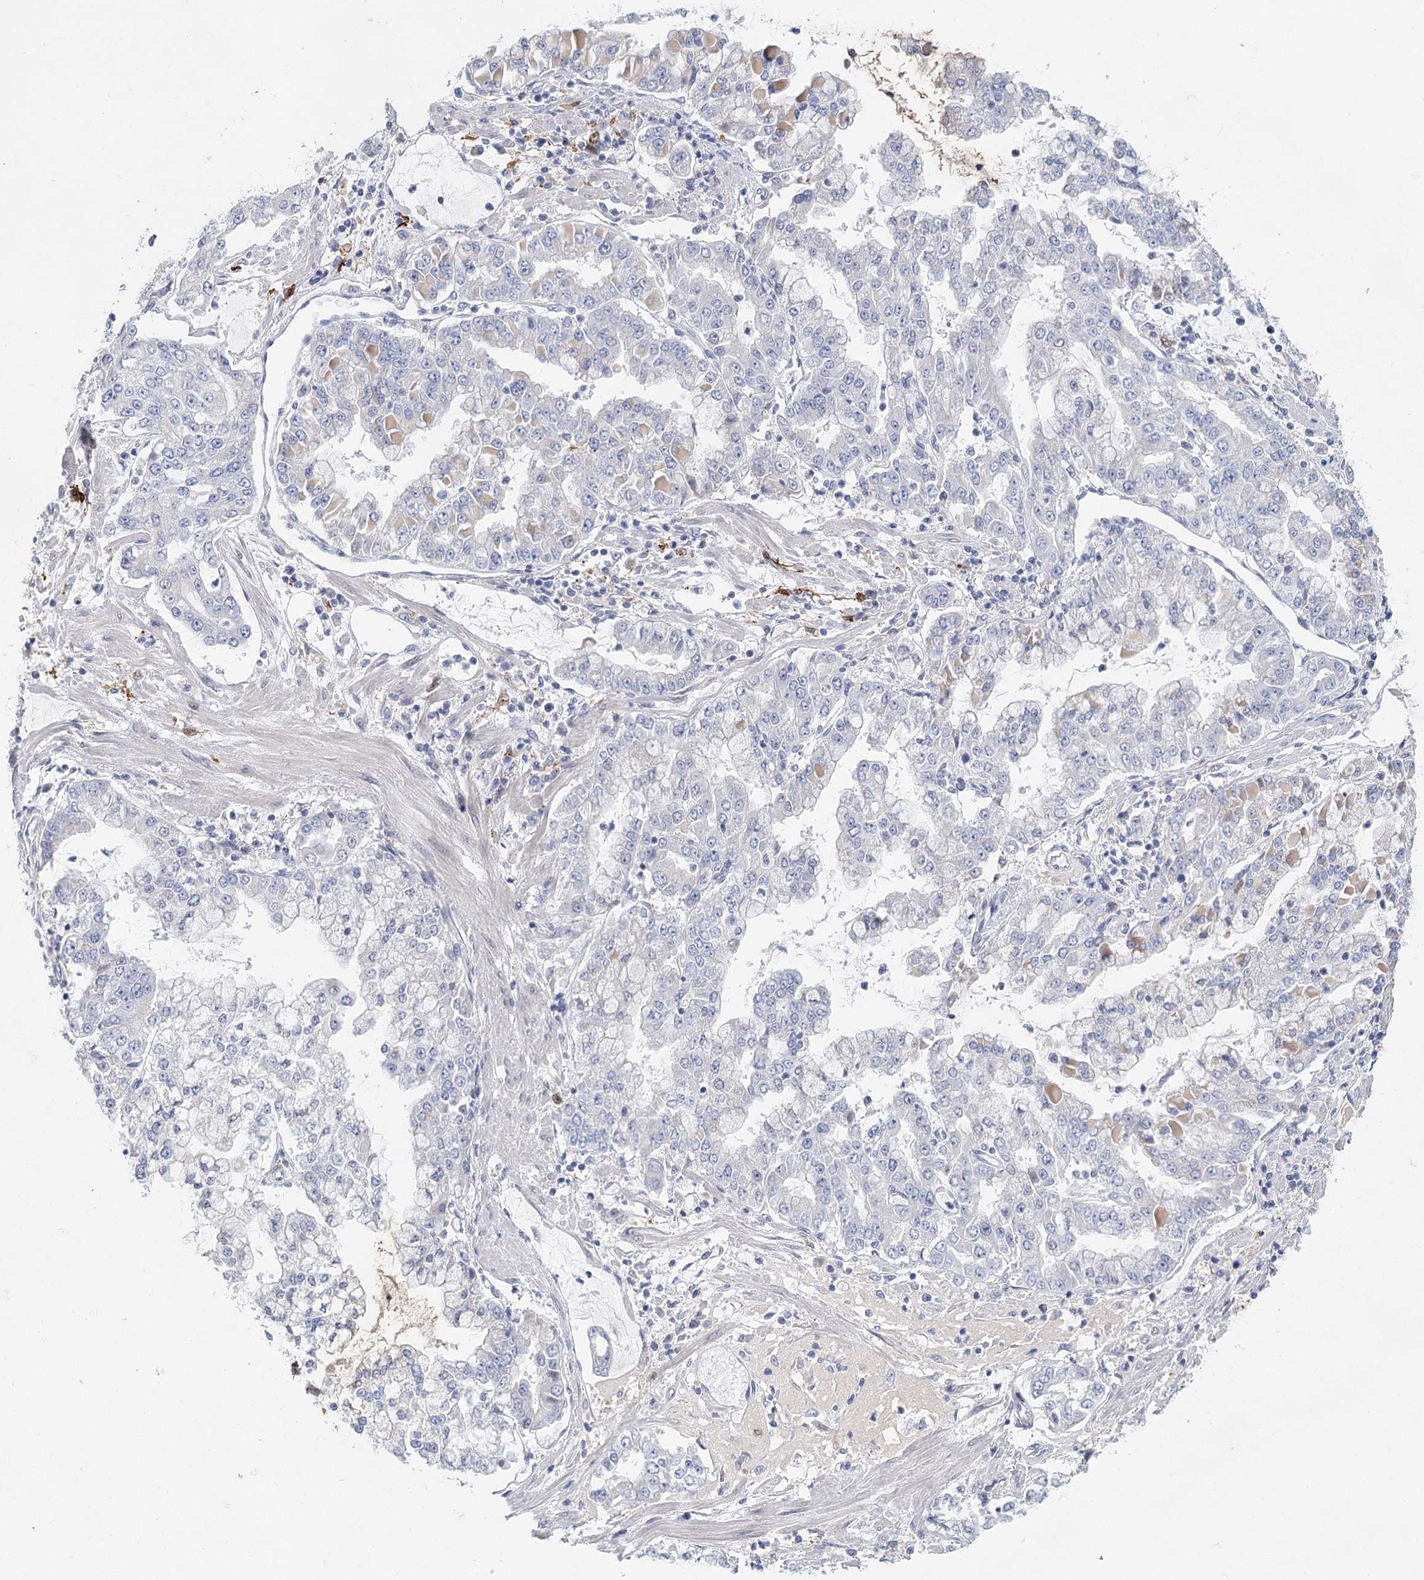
{"staining": {"intensity": "negative", "quantity": "none", "location": "none"}, "tissue": "stomach cancer", "cell_type": "Tumor cells", "image_type": "cancer", "snomed": [{"axis": "morphology", "description": "Adenocarcinoma, NOS"}, {"axis": "topography", "description": "Stomach"}], "caption": "An image of adenocarcinoma (stomach) stained for a protein demonstrates no brown staining in tumor cells.", "gene": "SLC19A3", "patient": {"sex": "male", "age": 76}}